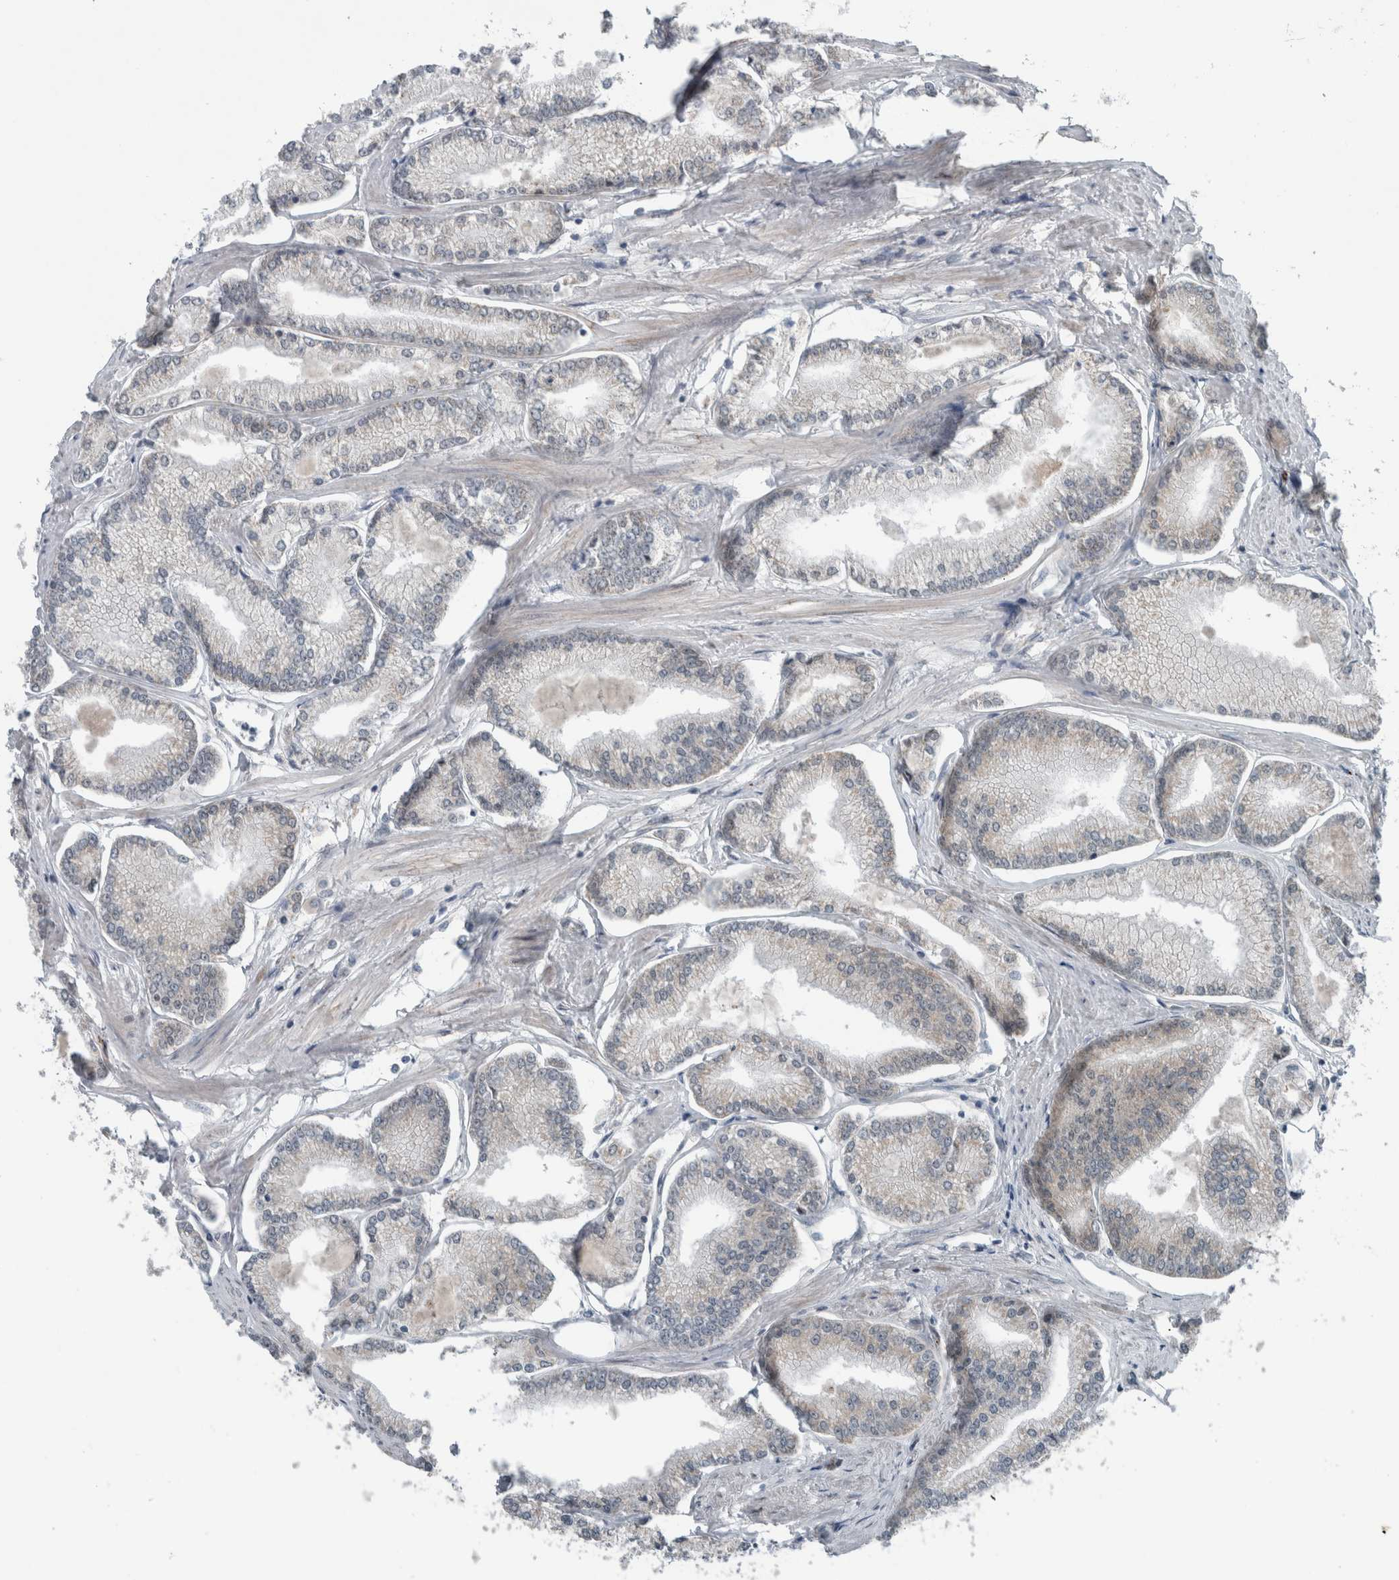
{"staining": {"intensity": "negative", "quantity": "none", "location": "none"}, "tissue": "prostate cancer", "cell_type": "Tumor cells", "image_type": "cancer", "snomed": [{"axis": "morphology", "description": "Adenocarcinoma, Low grade"}, {"axis": "topography", "description": "Prostate"}], "caption": "Tumor cells are negative for brown protein staining in prostate cancer. The staining was performed using DAB to visualize the protein expression in brown, while the nuclei were stained in blue with hematoxylin (Magnification: 20x).", "gene": "GBA2", "patient": {"sex": "male", "age": 52}}